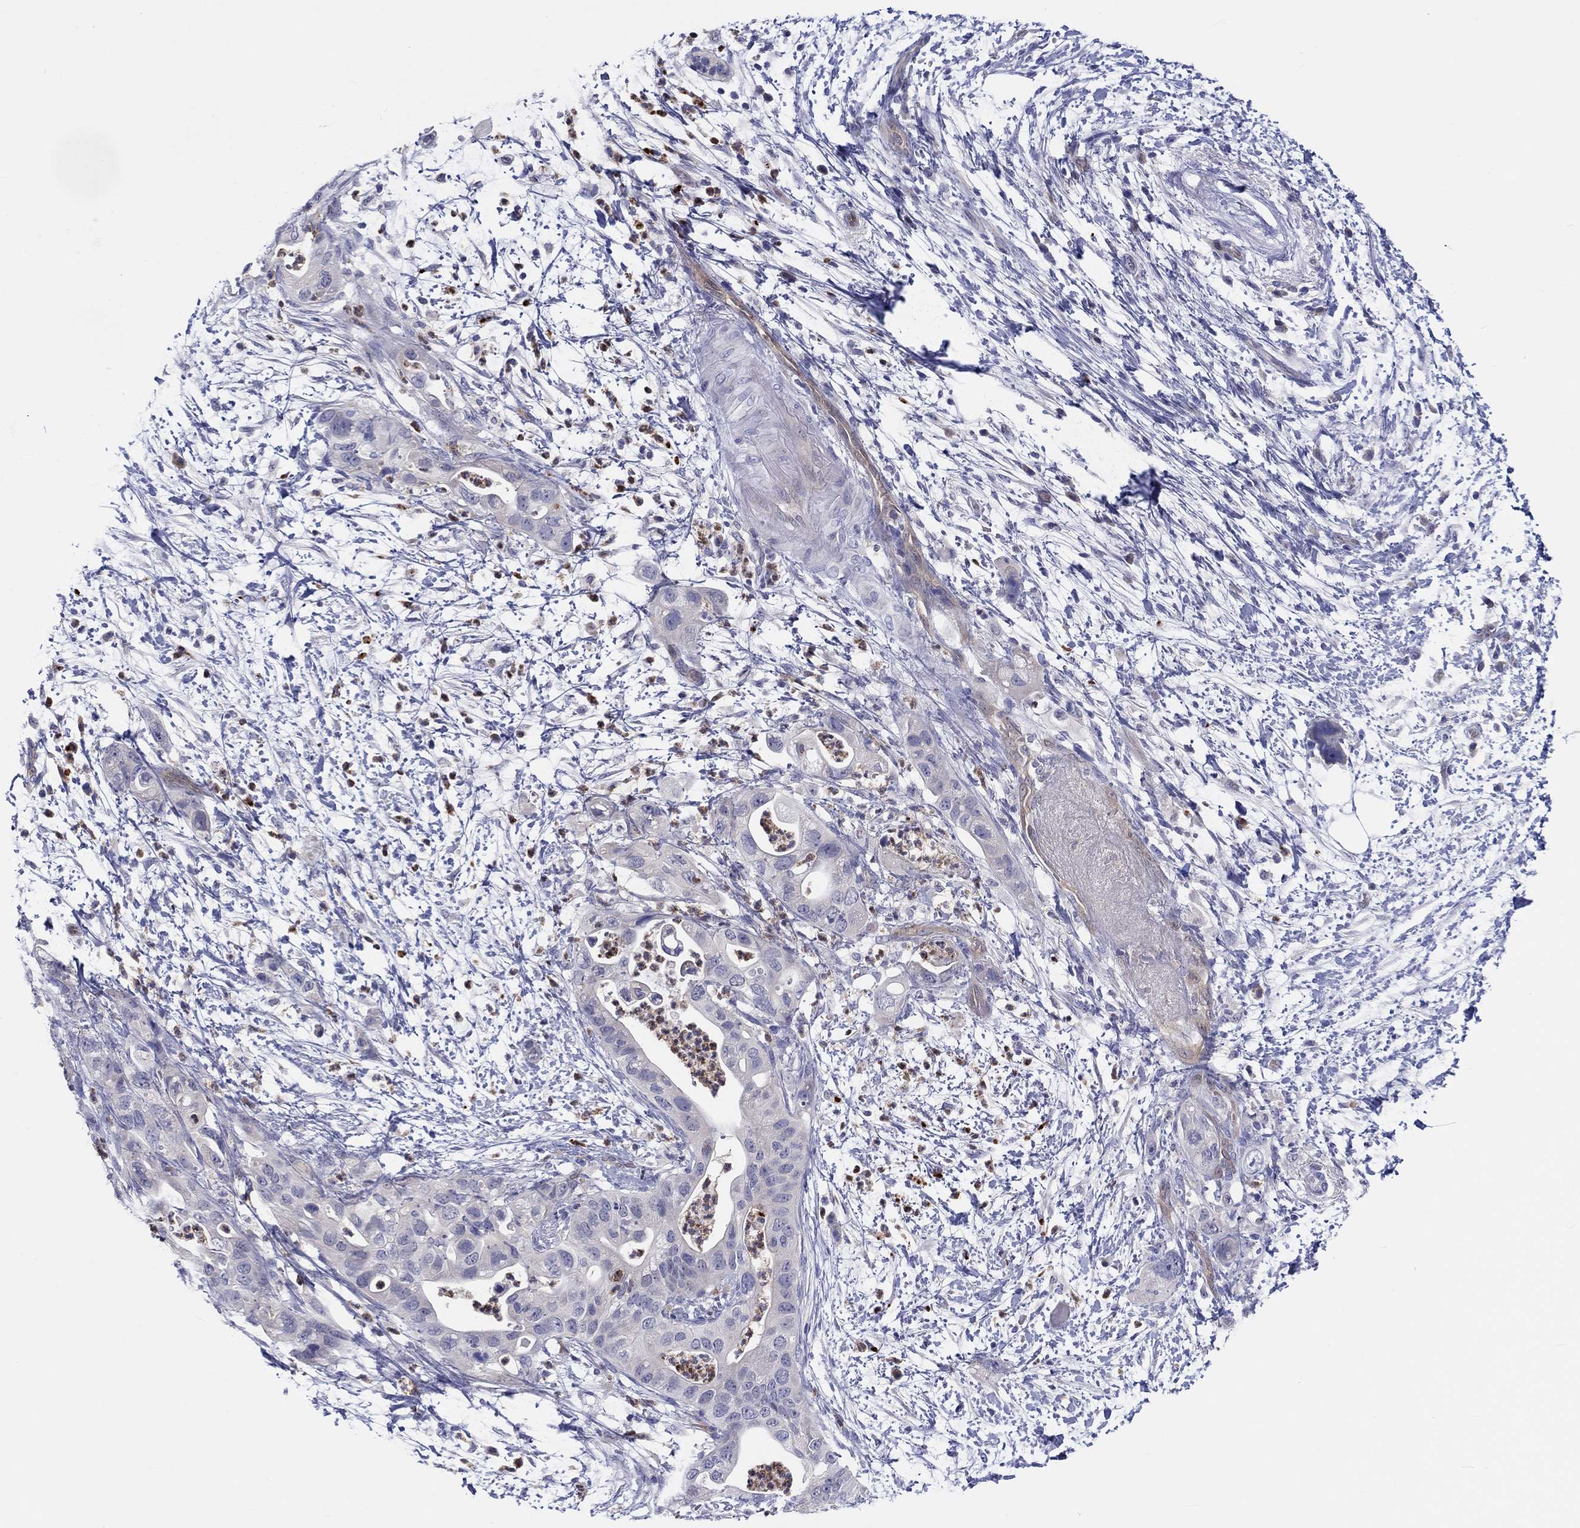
{"staining": {"intensity": "negative", "quantity": "none", "location": "none"}, "tissue": "pancreatic cancer", "cell_type": "Tumor cells", "image_type": "cancer", "snomed": [{"axis": "morphology", "description": "Adenocarcinoma, NOS"}, {"axis": "topography", "description": "Pancreas"}], "caption": "A micrograph of pancreatic cancer (adenocarcinoma) stained for a protein displays no brown staining in tumor cells.", "gene": "ABCG4", "patient": {"sex": "female", "age": 72}}